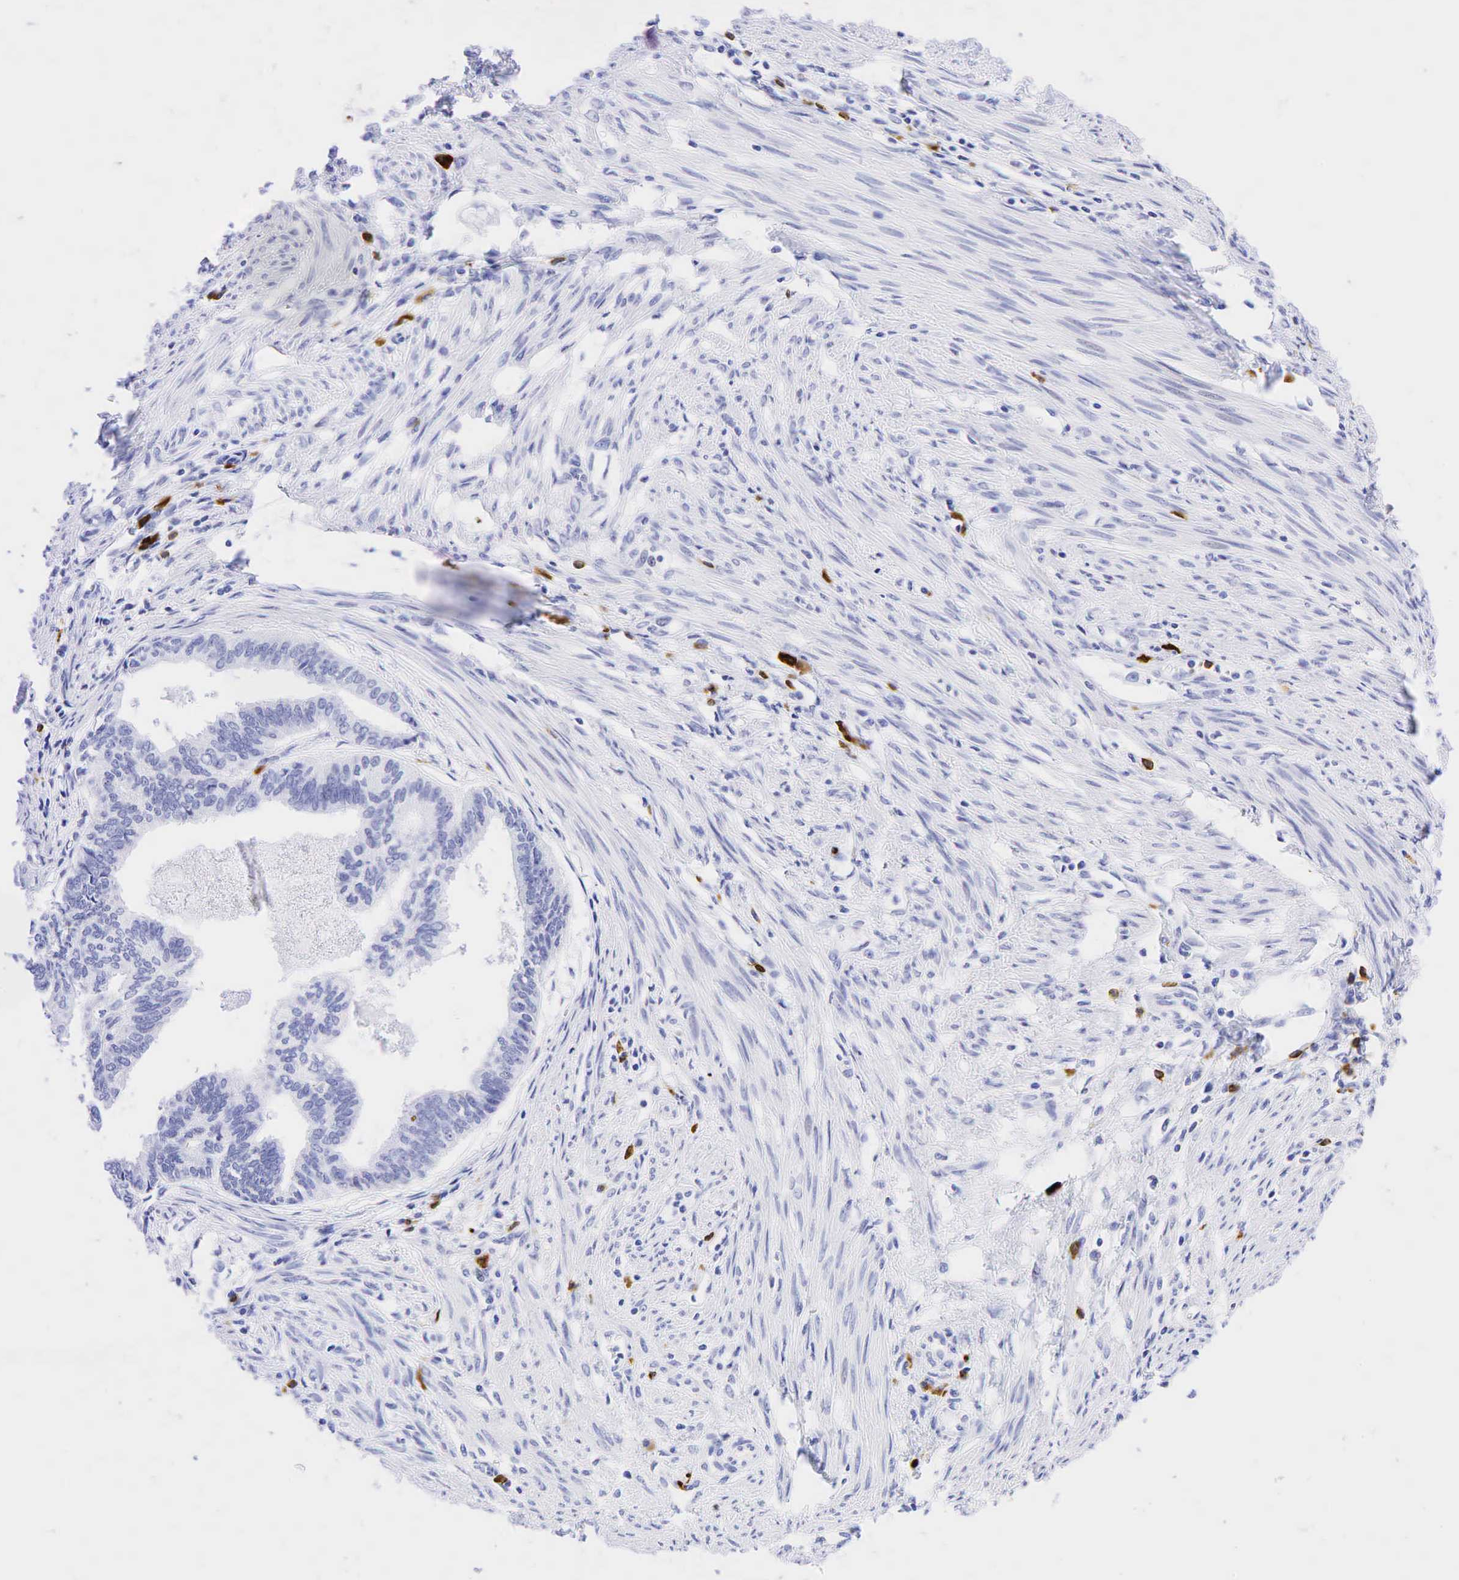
{"staining": {"intensity": "negative", "quantity": "none", "location": "none"}, "tissue": "endometrial cancer", "cell_type": "Tumor cells", "image_type": "cancer", "snomed": [{"axis": "morphology", "description": "Adenocarcinoma, NOS"}, {"axis": "topography", "description": "Endometrium"}], "caption": "The photomicrograph exhibits no significant positivity in tumor cells of endometrial cancer (adenocarcinoma). Nuclei are stained in blue.", "gene": "CD79A", "patient": {"sex": "female", "age": 75}}